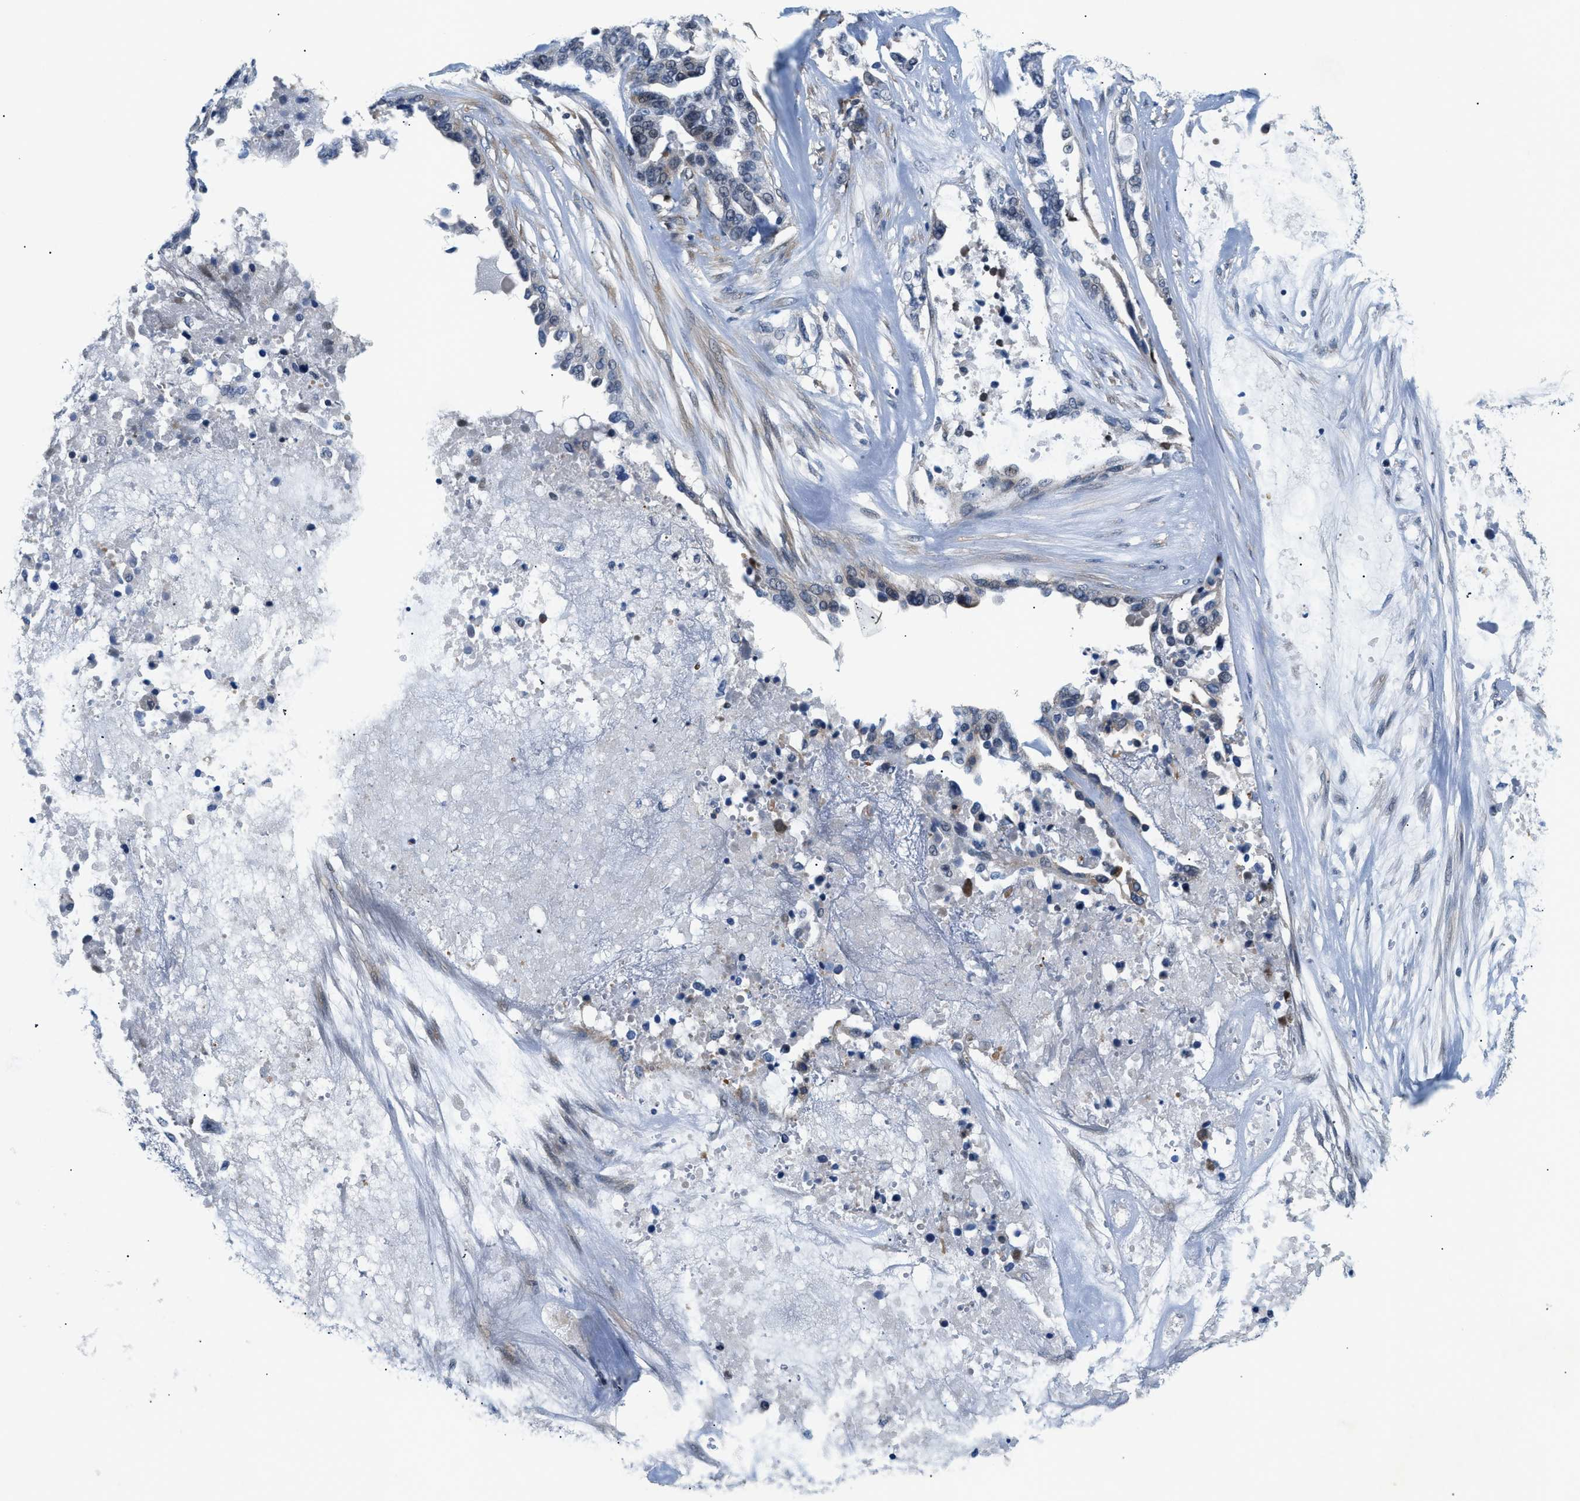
{"staining": {"intensity": "weak", "quantity": "<25%", "location": "nuclear"}, "tissue": "ovarian cancer", "cell_type": "Tumor cells", "image_type": "cancer", "snomed": [{"axis": "morphology", "description": "Cystadenocarcinoma, serous, NOS"}, {"axis": "topography", "description": "Ovary"}], "caption": "Immunohistochemistry (IHC) photomicrograph of neoplastic tissue: ovarian serous cystadenocarcinoma stained with DAB demonstrates no significant protein positivity in tumor cells. (Immunohistochemistry (IHC), brightfield microscopy, high magnification).", "gene": "FDCSP", "patient": {"sex": "female", "age": 44}}